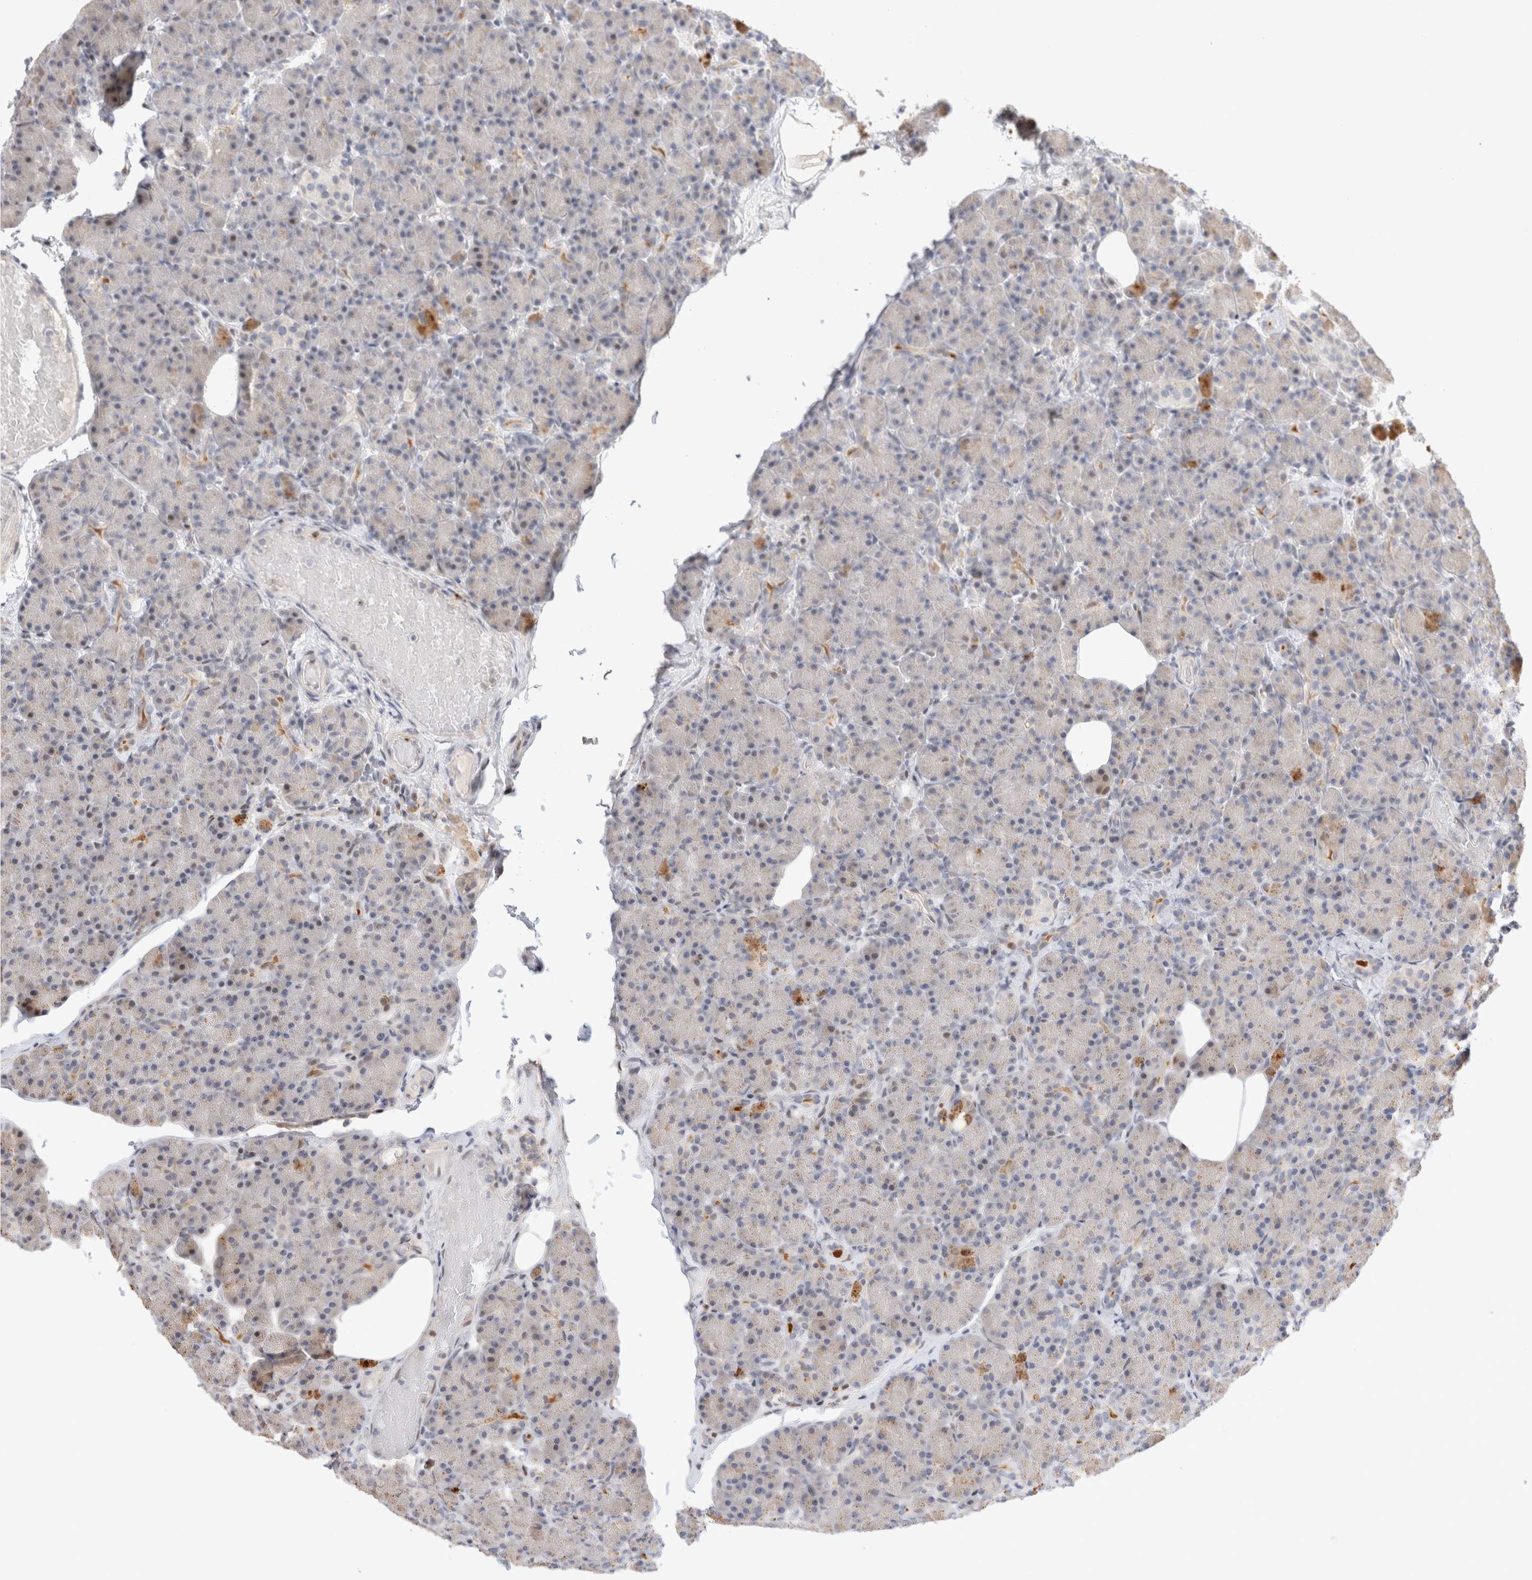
{"staining": {"intensity": "strong", "quantity": "<25%", "location": "cytoplasmic/membranous"}, "tissue": "pancreas", "cell_type": "Exocrine glandular cells", "image_type": "normal", "snomed": [{"axis": "morphology", "description": "Normal tissue, NOS"}, {"axis": "topography", "description": "Pancreas"}], "caption": "Brown immunohistochemical staining in benign pancreas exhibits strong cytoplasmic/membranous positivity in about <25% of exocrine glandular cells.", "gene": "TCF4", "patient": {"sex": "female", "age": 43}}